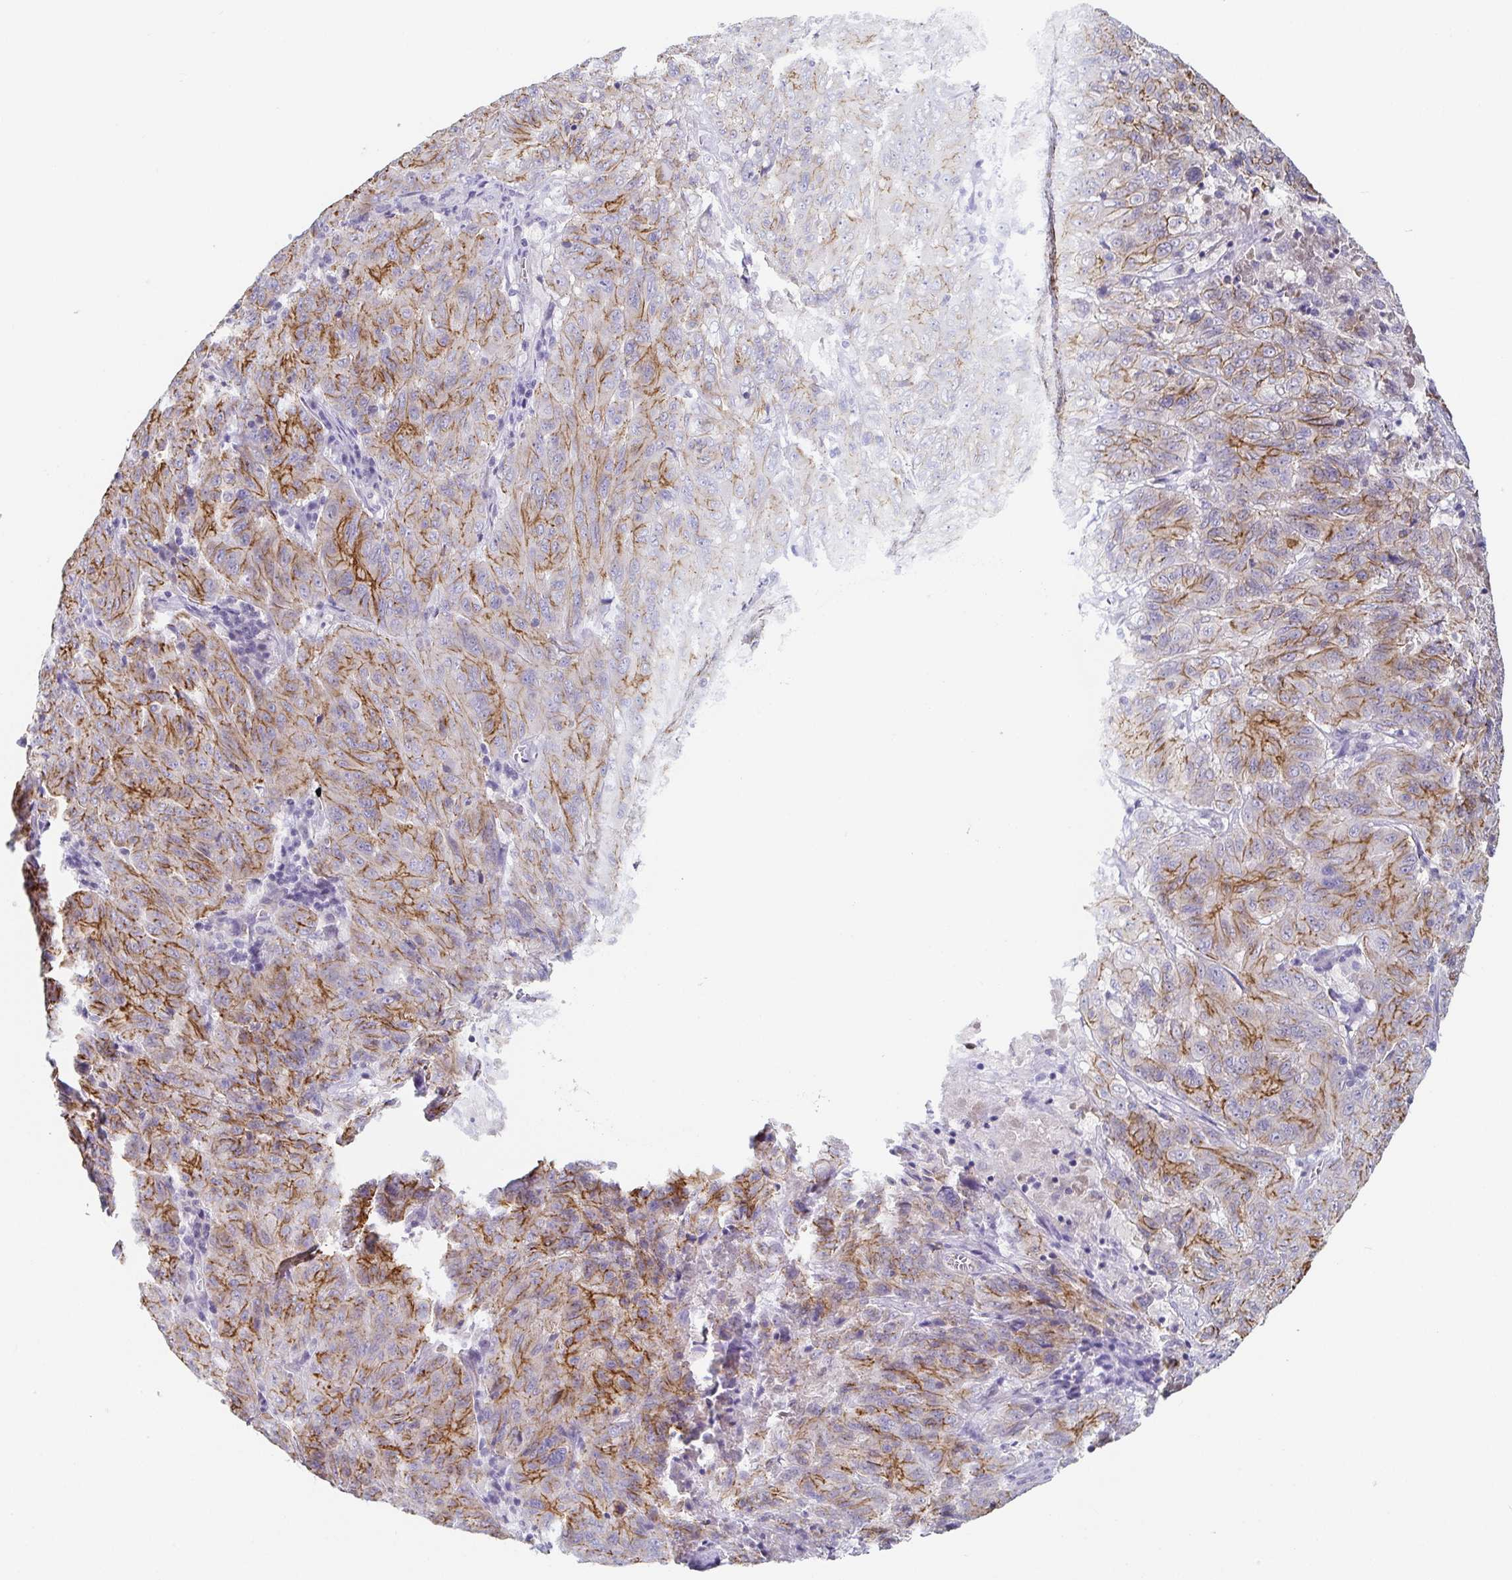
{"staining": {"intensity": "strong", "quantity": "25%-75%", "location": "cytoplasmic/membranous"}, "tissue": "pancreatic cancer", "cell_type": "Tumor cells", "image_type": "cancer", "snomed": [{"axis": "morphology", "description": "Adenocarcinoma, NOS"}, {"axis": "topography", "description": "Pancreas"}], "caption": "This is a photomicrograph of immunohistochemistry staining of pancreatic adenocarcinoma, which shows strong staining in the cytoplasmic/membranous of tumor cells.", "gene": "PIWIL3", "patient": {"sex": "male", "age": 63}}